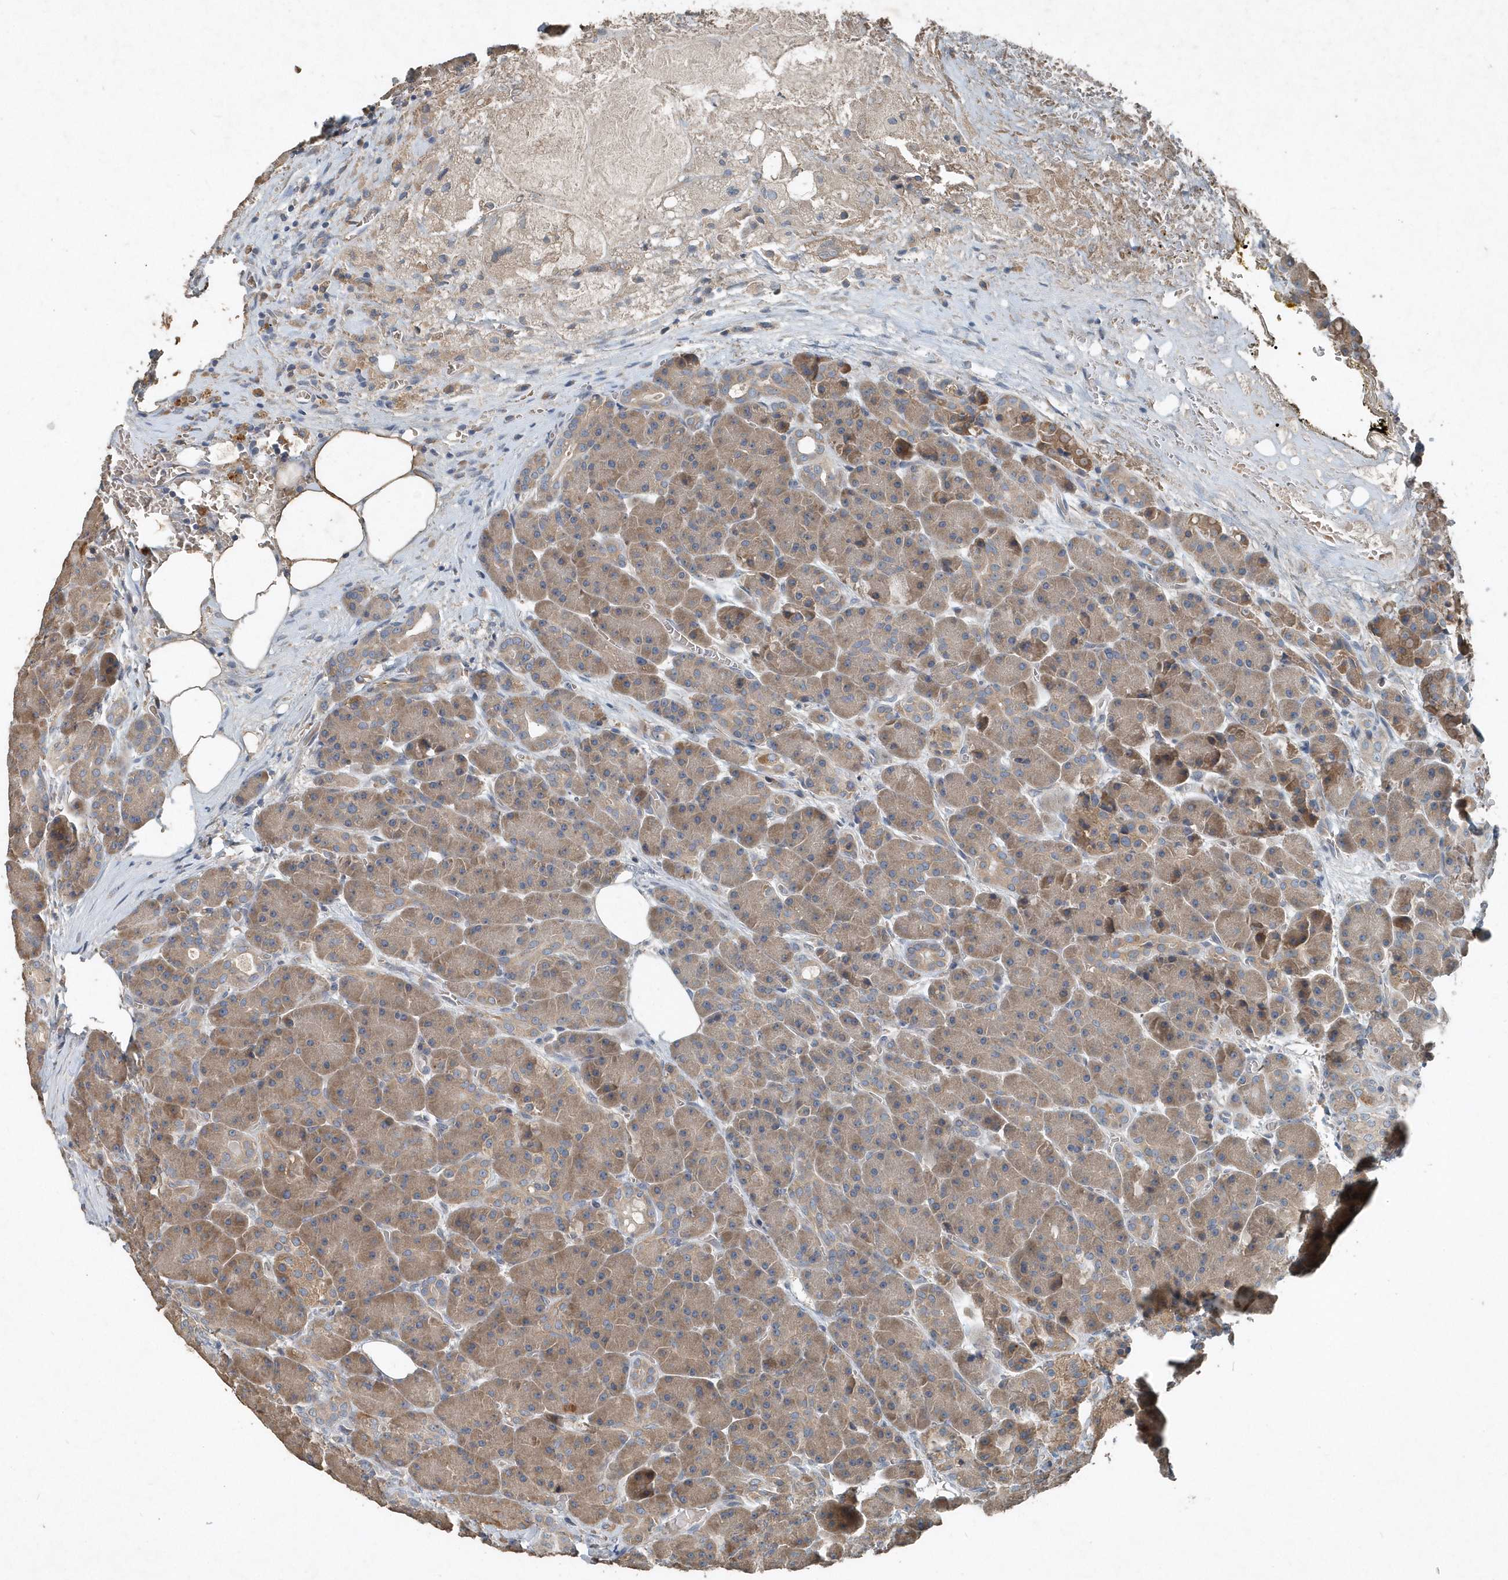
{"staining": {"intensity": "moderate", "quantity": "25%-75%", "location": "cytoplasmic/membranous"}, "tissue": "pancreas", "cell_type": "Exocrine glandular cells", "image_type": "normal", "snomed": [{"axis": "morphology", "description": "Normal tissue, NOS"}, {"axis": "topography", "description": "Pancreas"}], "caption": "This is a photomicrograph of IHC staining of benign pancreas, which shows moderate staining in the cytoplasmic/membranous of exocrine glandular cells.", "gene": "SCFD2", "patient": {"sex": "male", "age": 63}}